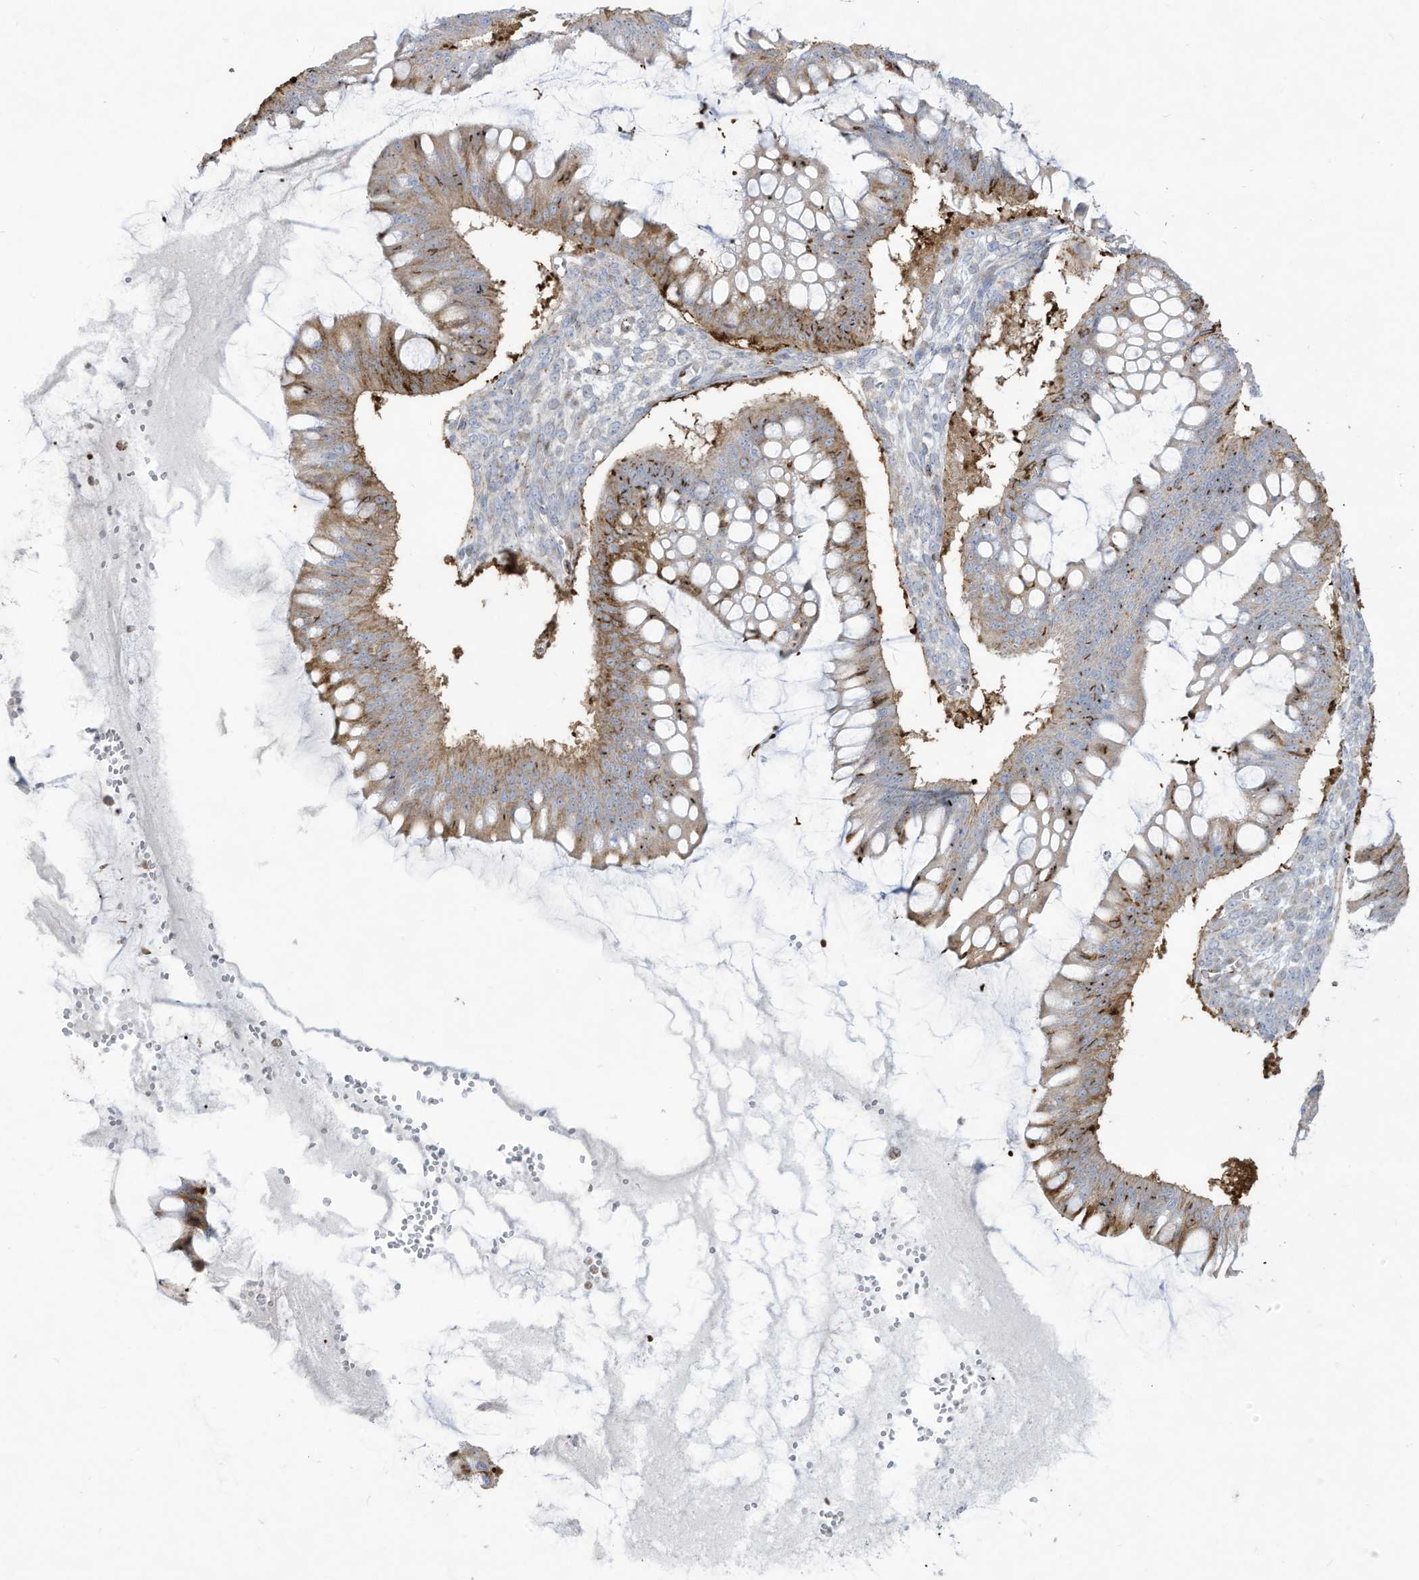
{"staining": {"intensity": "strong", "quantity": ">75%", "location": "cytoplasmic/membranous"}, "tissue": "ovarian cancer", "cell_type": "Tumor cells", "image_type": "cancer", "snomed": [{"axis": "morphology", "description": "Cystadenocarcinoma, mucinous, NOS"}, {"axis": "topography", "description": "Ovary"}], "caption": "Brown immunohistochemical staining in human ovarian mucinous cystadenocarcinoma reveals strong cytoplasmic/membranous expression in approximately >75% of tumor cells.", "gene": "THNSL2", "patient": {"sex": "female", "age": 73}}